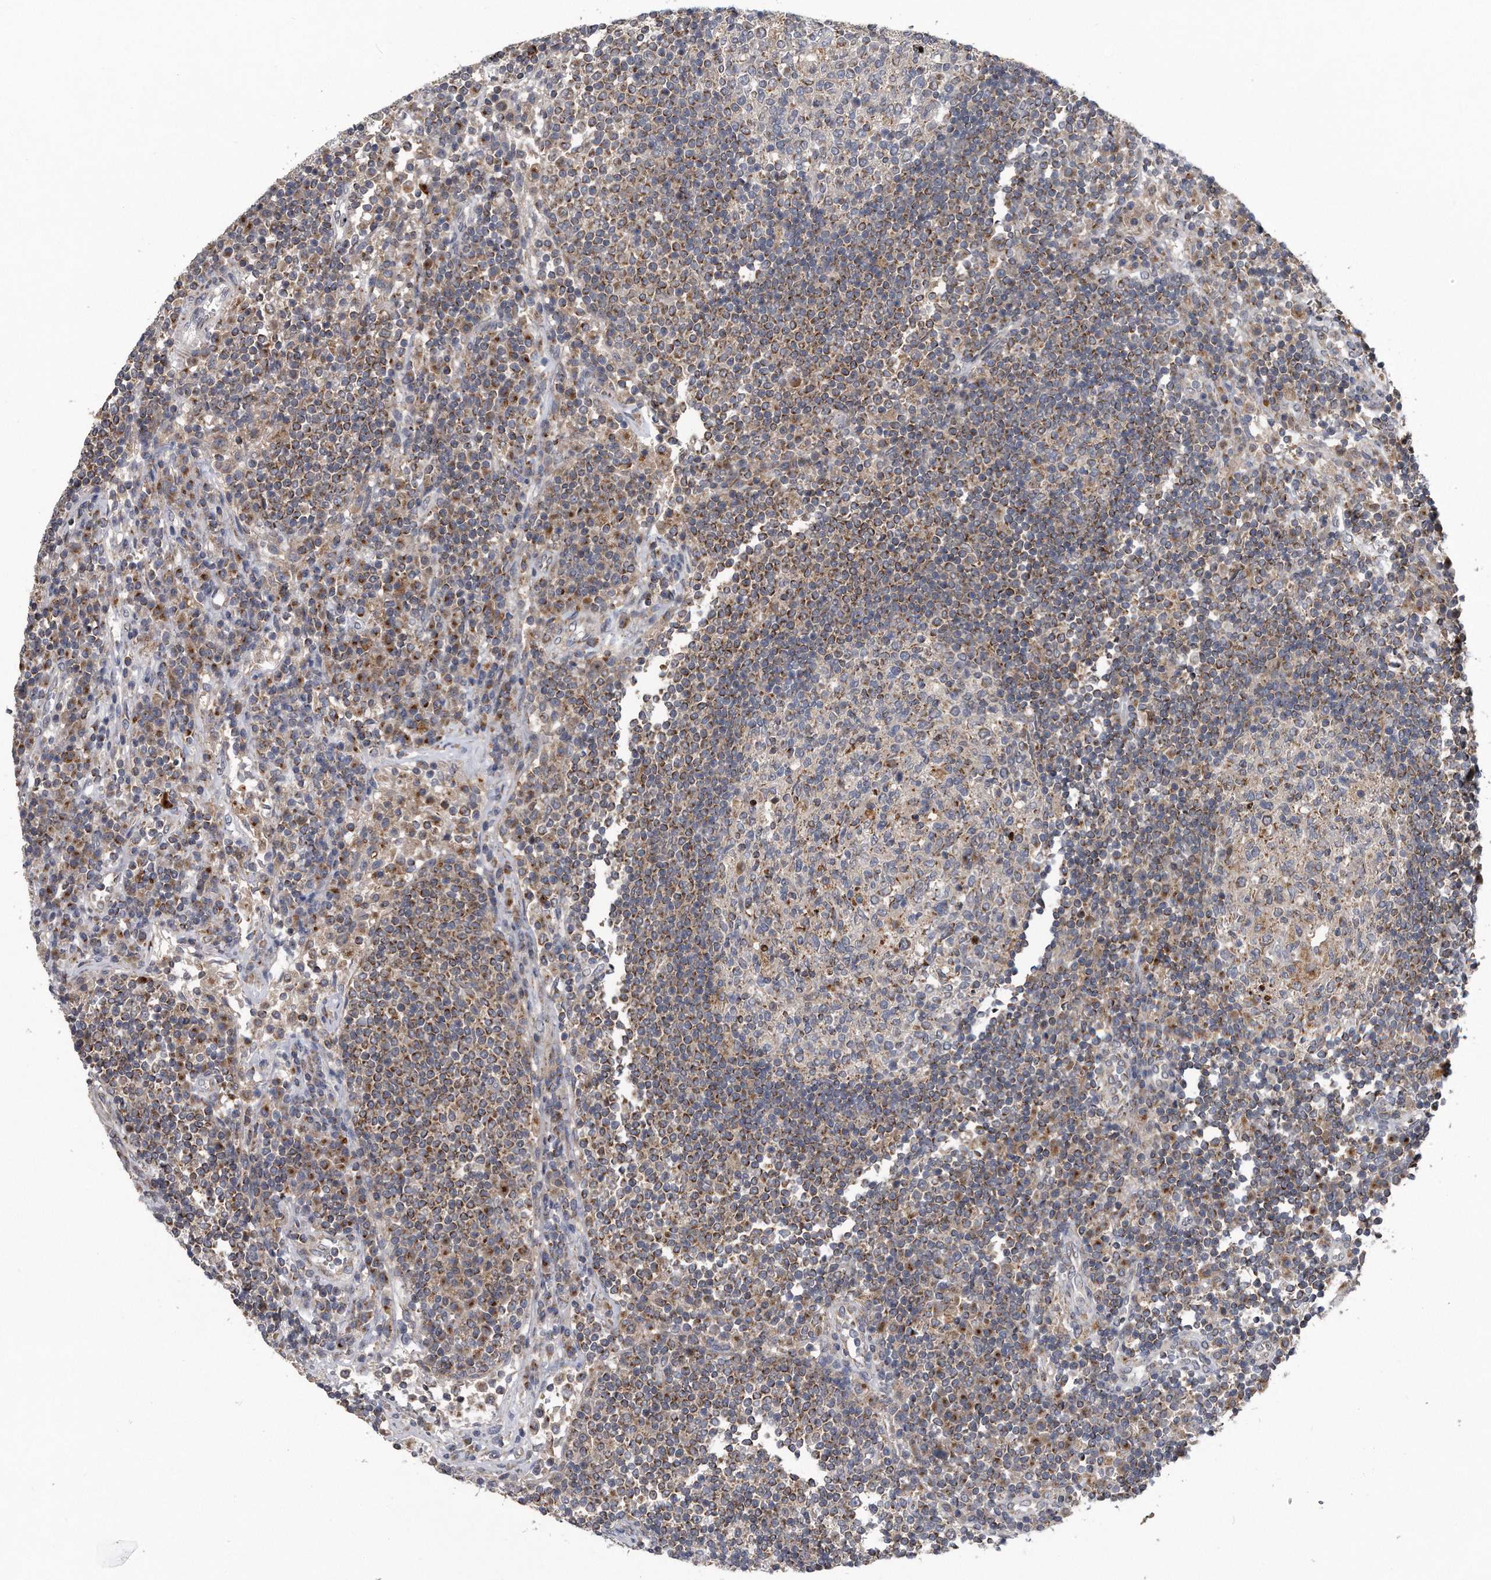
{"staining": {"intensity": "moderate", "quantity": "<25%", "location": "cytoplasmic/membranous"}, "tissue": "lymph node", "cell_type": "Germinal center cells", "image_type": "normal", "snomed": [{"axis": "morphology", "description": "Normal tissue, NOS"}, {"axis": "topography", "description": "Lymph node"}], "caption": "This histopathology image shows IHC staining of normal human lymph node, with low moderate cytoplasmic/membranous staining in about <25% of germinal center cells.", "gene": "LYRM4", "patient": {"sex": "female", "age": 53}}